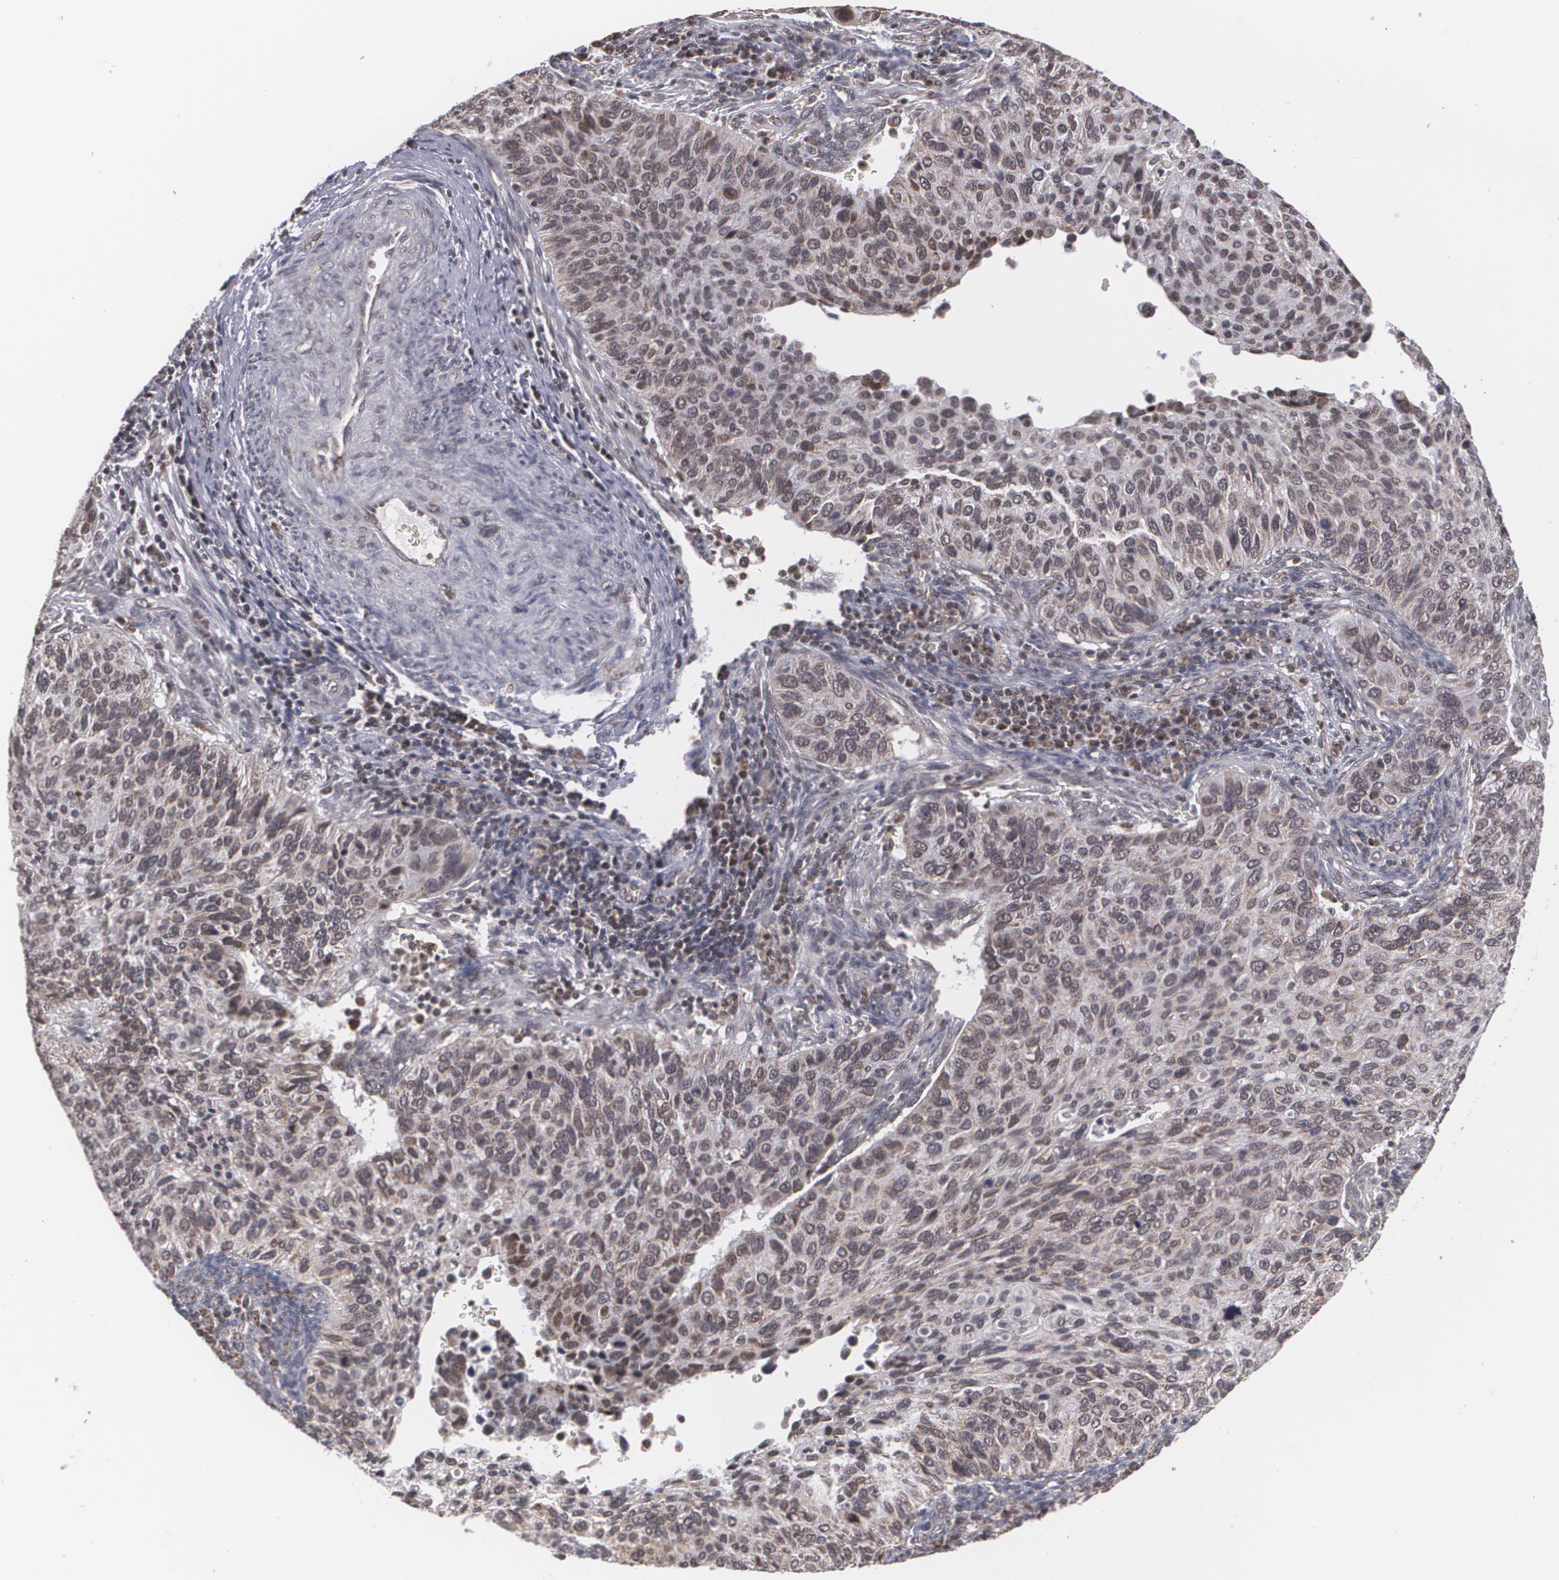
{"staining": {"intensity": "weak", "quantity": "<25%", "location": "cytoplasmic/membranous"}, "tissue": "cervical cancer", "cell_type": "Tumor cells", "image_type": "cancer", "snomed": [{"axis": "morphology", "description": "Adenocarcinoma, NOS"}, {"axis": "topography", "description": "Cervix"}], "caption": "DAB (3,3'-diaminobenzidine) immunohistochemical staining of human cervical adenocarcinoma exhibits no significant positivity in tumor cells.", "gene": "MXD1", "patient": {"sex": "female", "age": 29}}